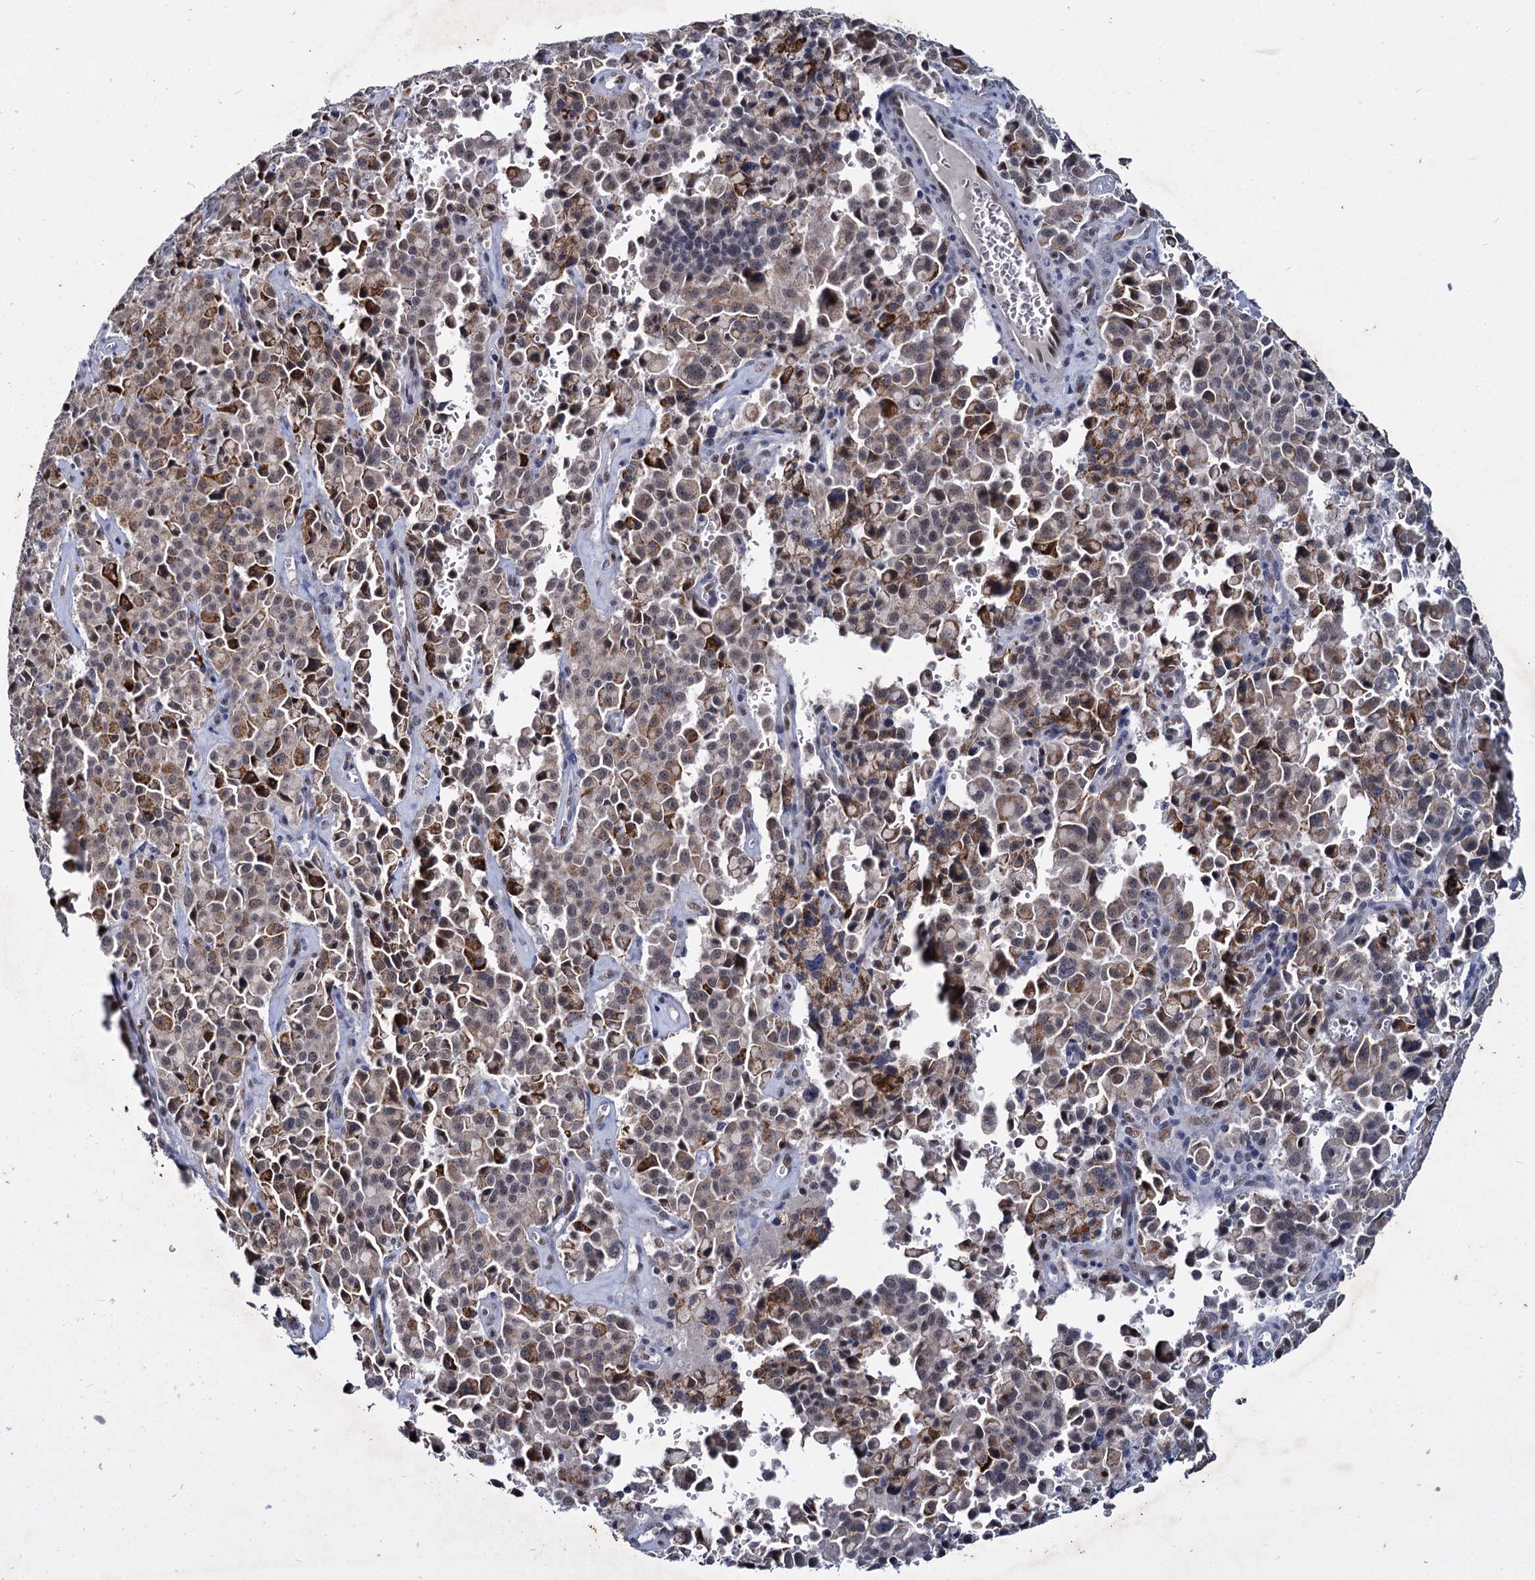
{"staining": {"intensity": "moderate", "quantity": "25%-75%", "location": "cytoplasmic/membranous,nuclear"}, "tissue": "pancreatic cancer", "cell_type": "Tumor cells", "image_type": "cancer", "snomed": [{"axis": "morphology", "description": "Adenocarcinoma, NOS"}, {"axis": "topography", "description": "Pancreas"}], "caption": "A brown stain highlights moderate cytoplasmic/membranous and nuclear expression of a protein in human pancreatic cancer tumor cells.", "gene": "RPUSD4", "patient": {"sex": "male", "age": 65}}